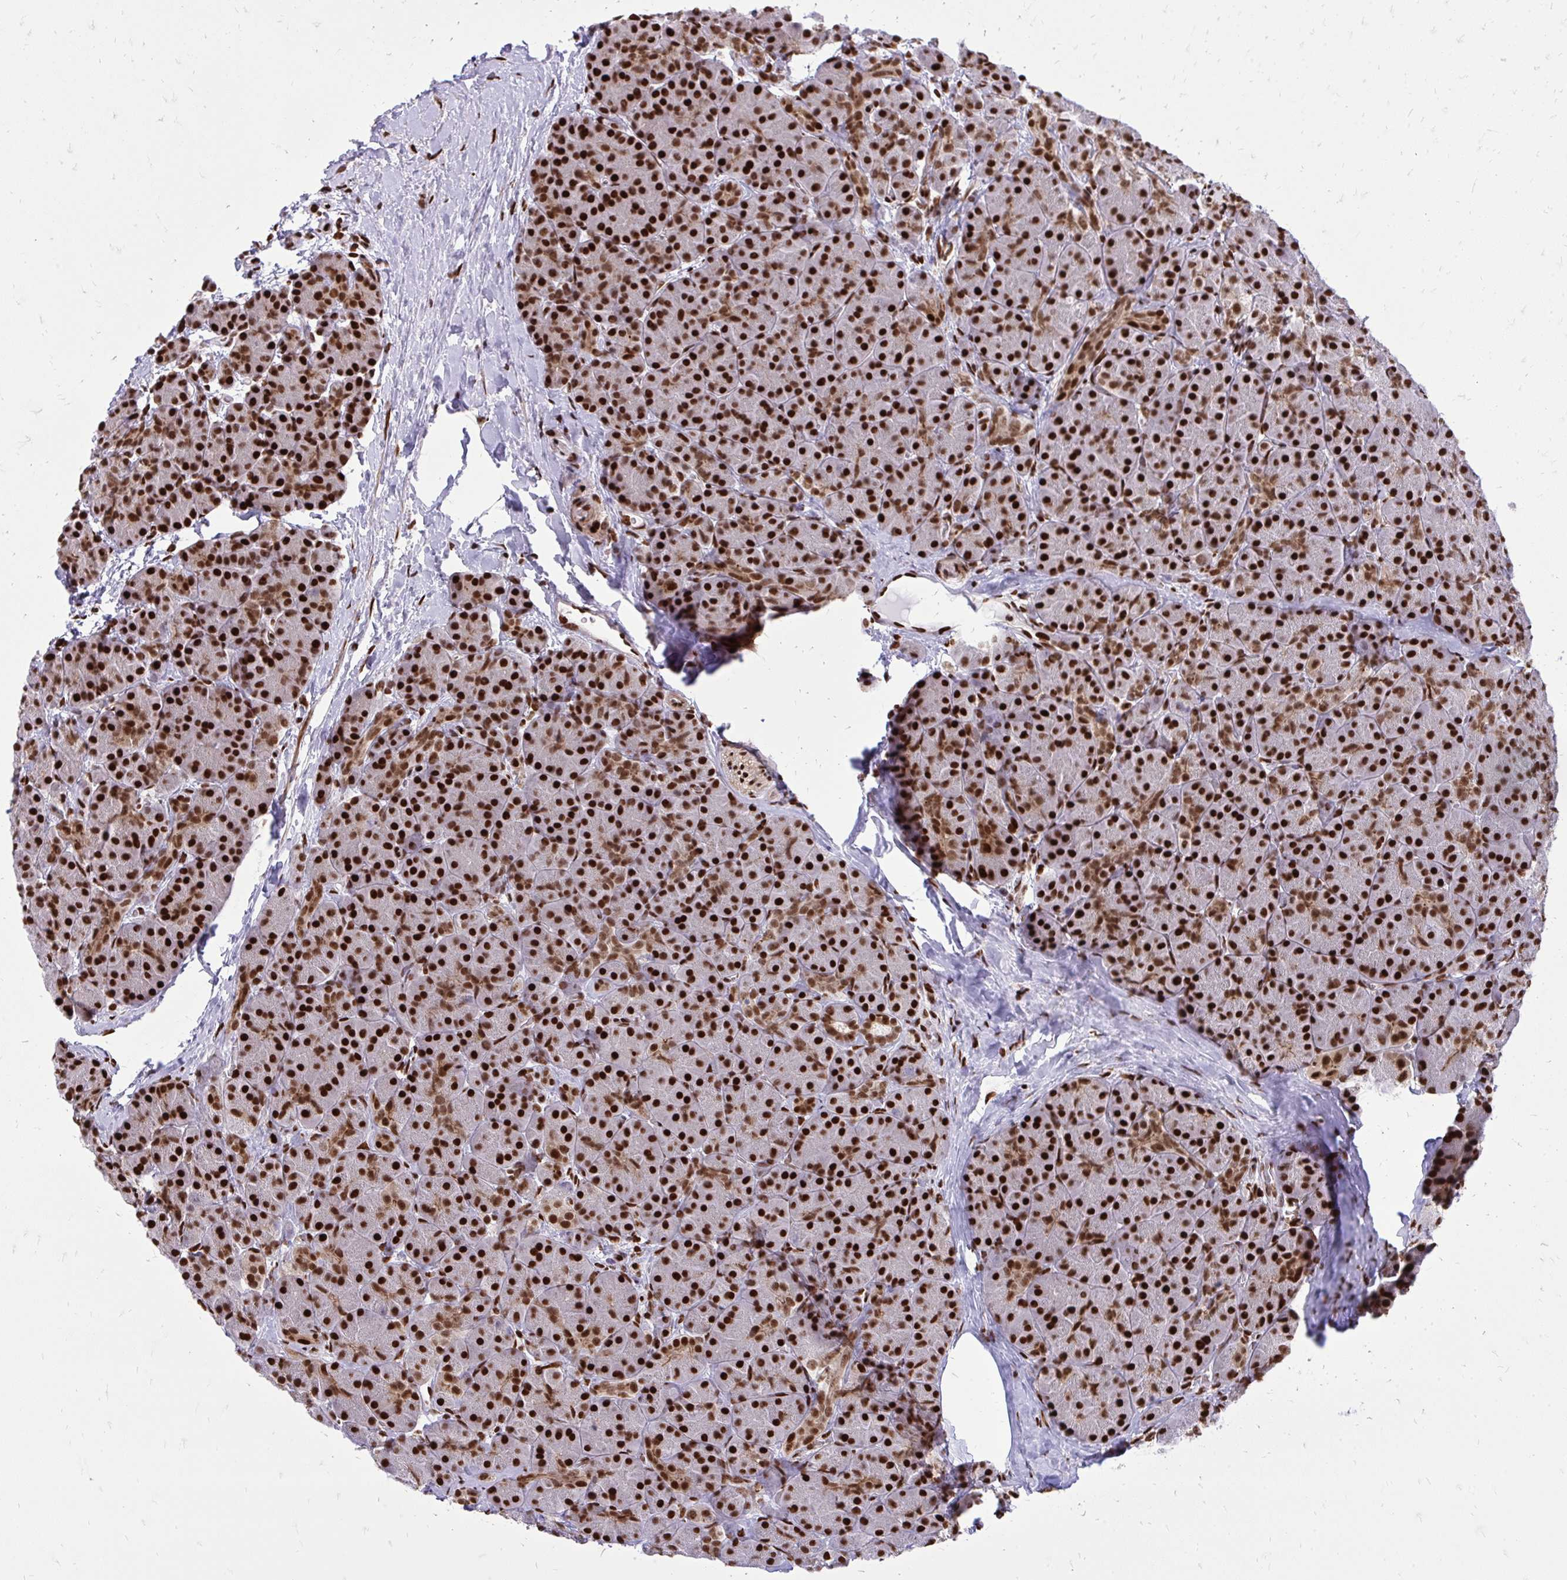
{"staining": {"intensity": "strong", "quantity": ">75%", "location": "nuclear"}, "tissue": "pancreas", "cell_type": "Exocrine glandular cells", "image_type": "normal", "snomed": [{"axis": "morphology", "description": "Normal tissue, NOS"}, {"axis": "topography", "description": "Pancreas"}], "caption": "This photomicrograph displays IHC staining of normal pancreas, with high strong nuclear staining in approximately >75% of exocrine glandular cells.", "gene": "TBL1Y", "patient": {"sex": "male", "age": 57}}